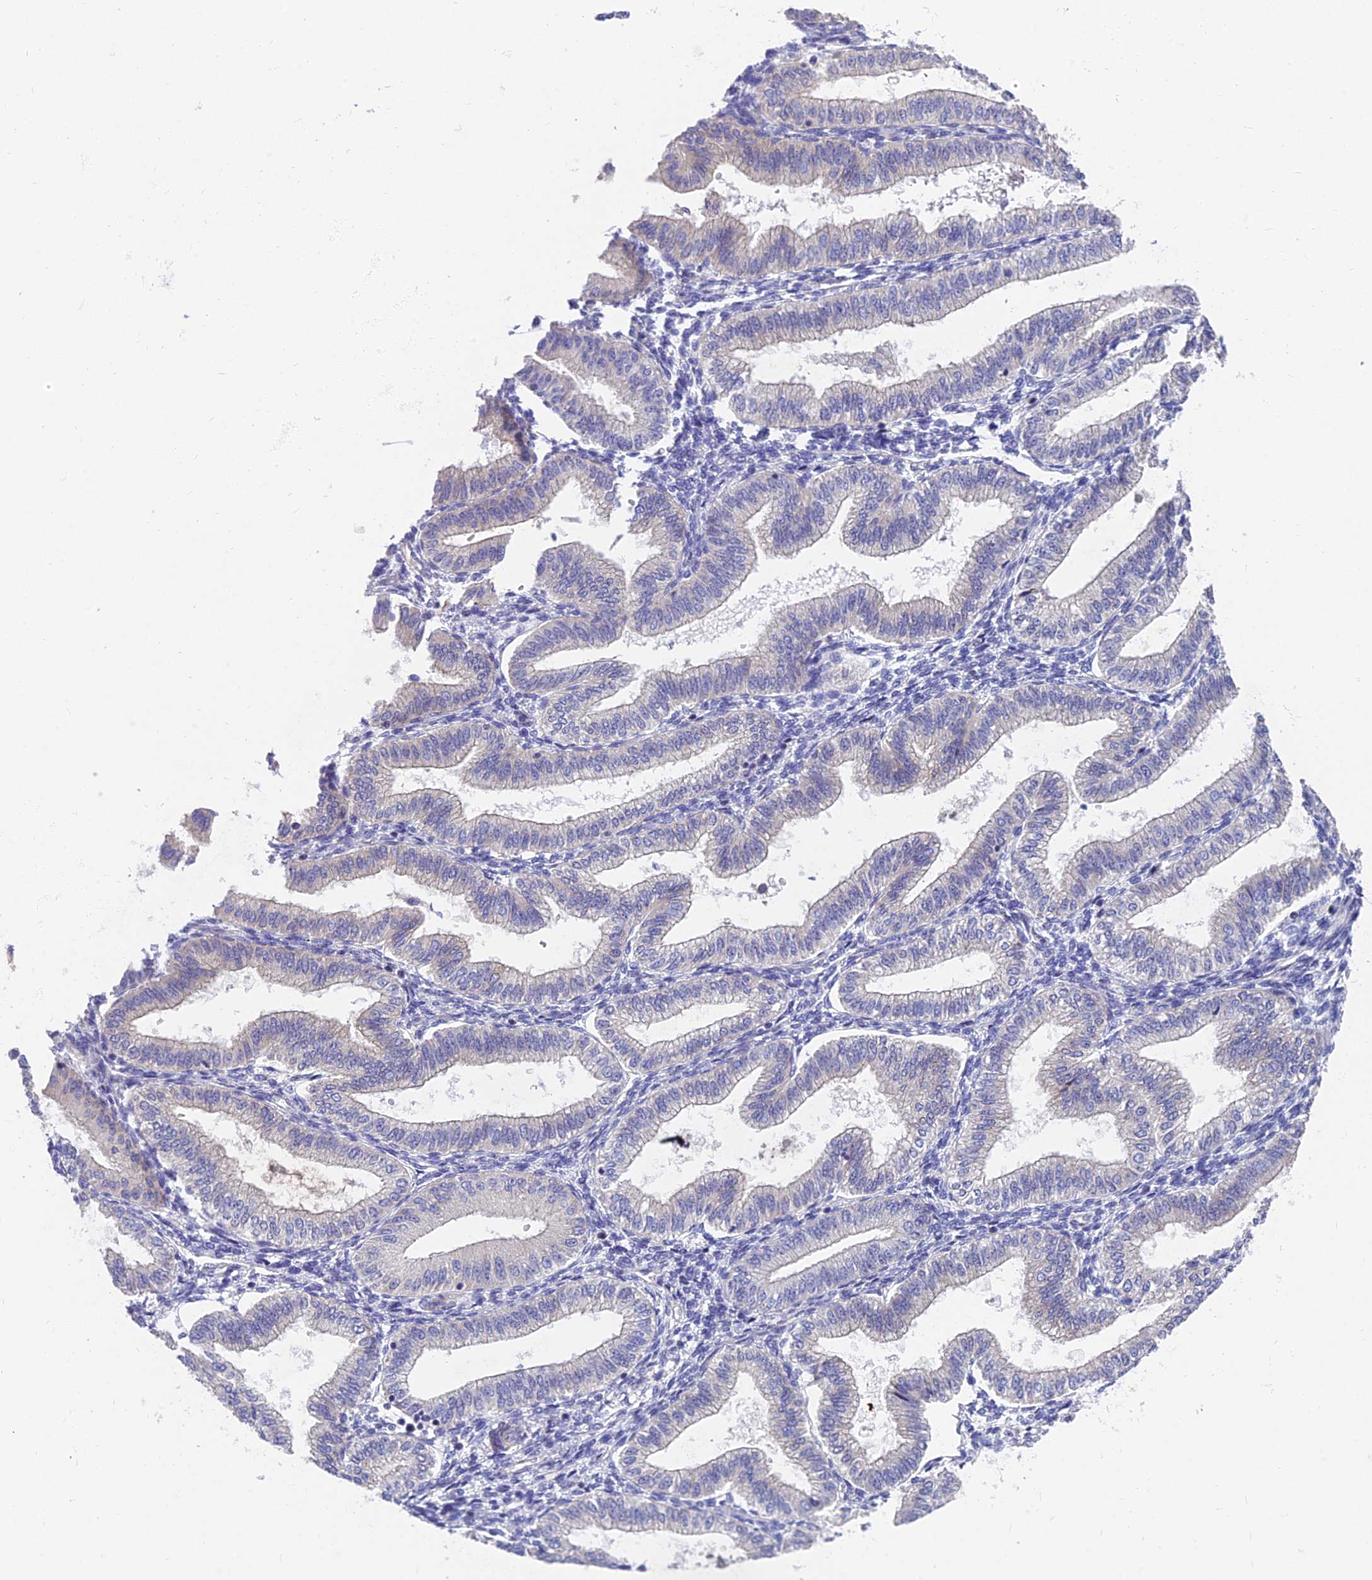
{"staining": {"intensity": "negative", "quantity": "none", "location": "none"}, "tissue": "endometrium", "cell_type": "Cells in endometrial stroma", "image_type": "normal", "snomed": [{"axis": "morphology", "description": "Normal tissue, NOS"}, {"axis": "topography", "description": "Endometrium"}], "caption": "High power microscopy micrograph of an IHC micrograph of unremarkable endometrium, revealing no significant staining in cells in endometrial stroma. (DAB (3,3'-diaminobenzidine) immunohistochemistry (IHC), high magnification).", "gene": "MVB12A", "patient": {"sex": "female", "age": 39}}